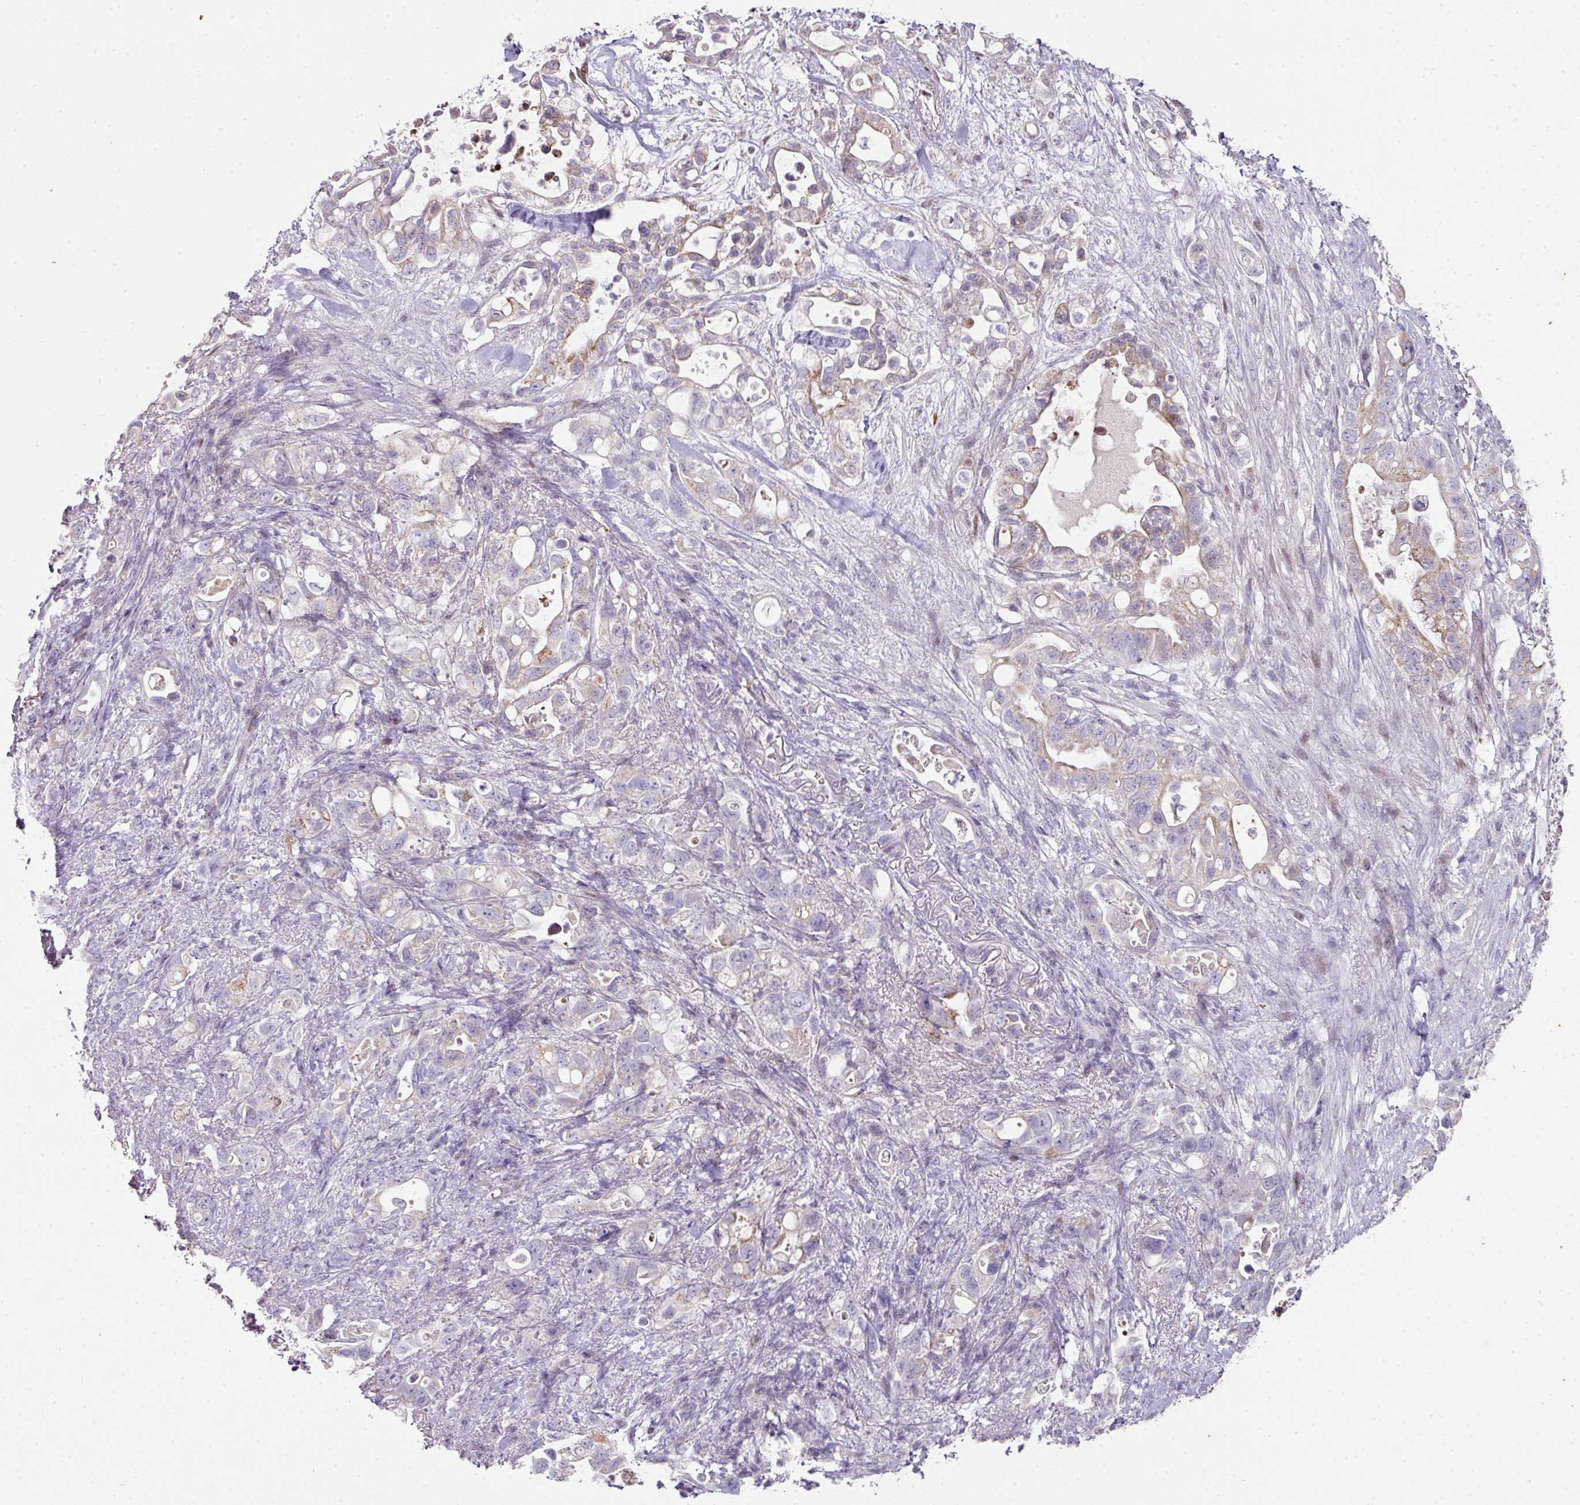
{"staining": {"intensity": "strong", "quantity": "<25%", "location": "cytoplasmic/membranous"}, "tissue": "pancreatic cancer", "cell_type": "Tumor cells", "image_type": "cancer", "snomed": [{"axis": "morphology", "description": "Adenocarcinoma, NOS"}, {"axis": "topography", "description": "Pancreas"}], "caption": "Immunohistochemistry staining of pancreatic cancer, which demonstrates medium levels of strong cytoplasmic/membranous expression in about <25% of tumor cells indicating strong cytoplasmic/membranous protein staining. The staining was performed using DAB (3,3'-diaminobenzidine) (brown) for protein detection and nuclei were counterstained in hematoxylin (blue).", "gene": "ANKRD18A", "patient": {"sex": "female", "age": 72}}